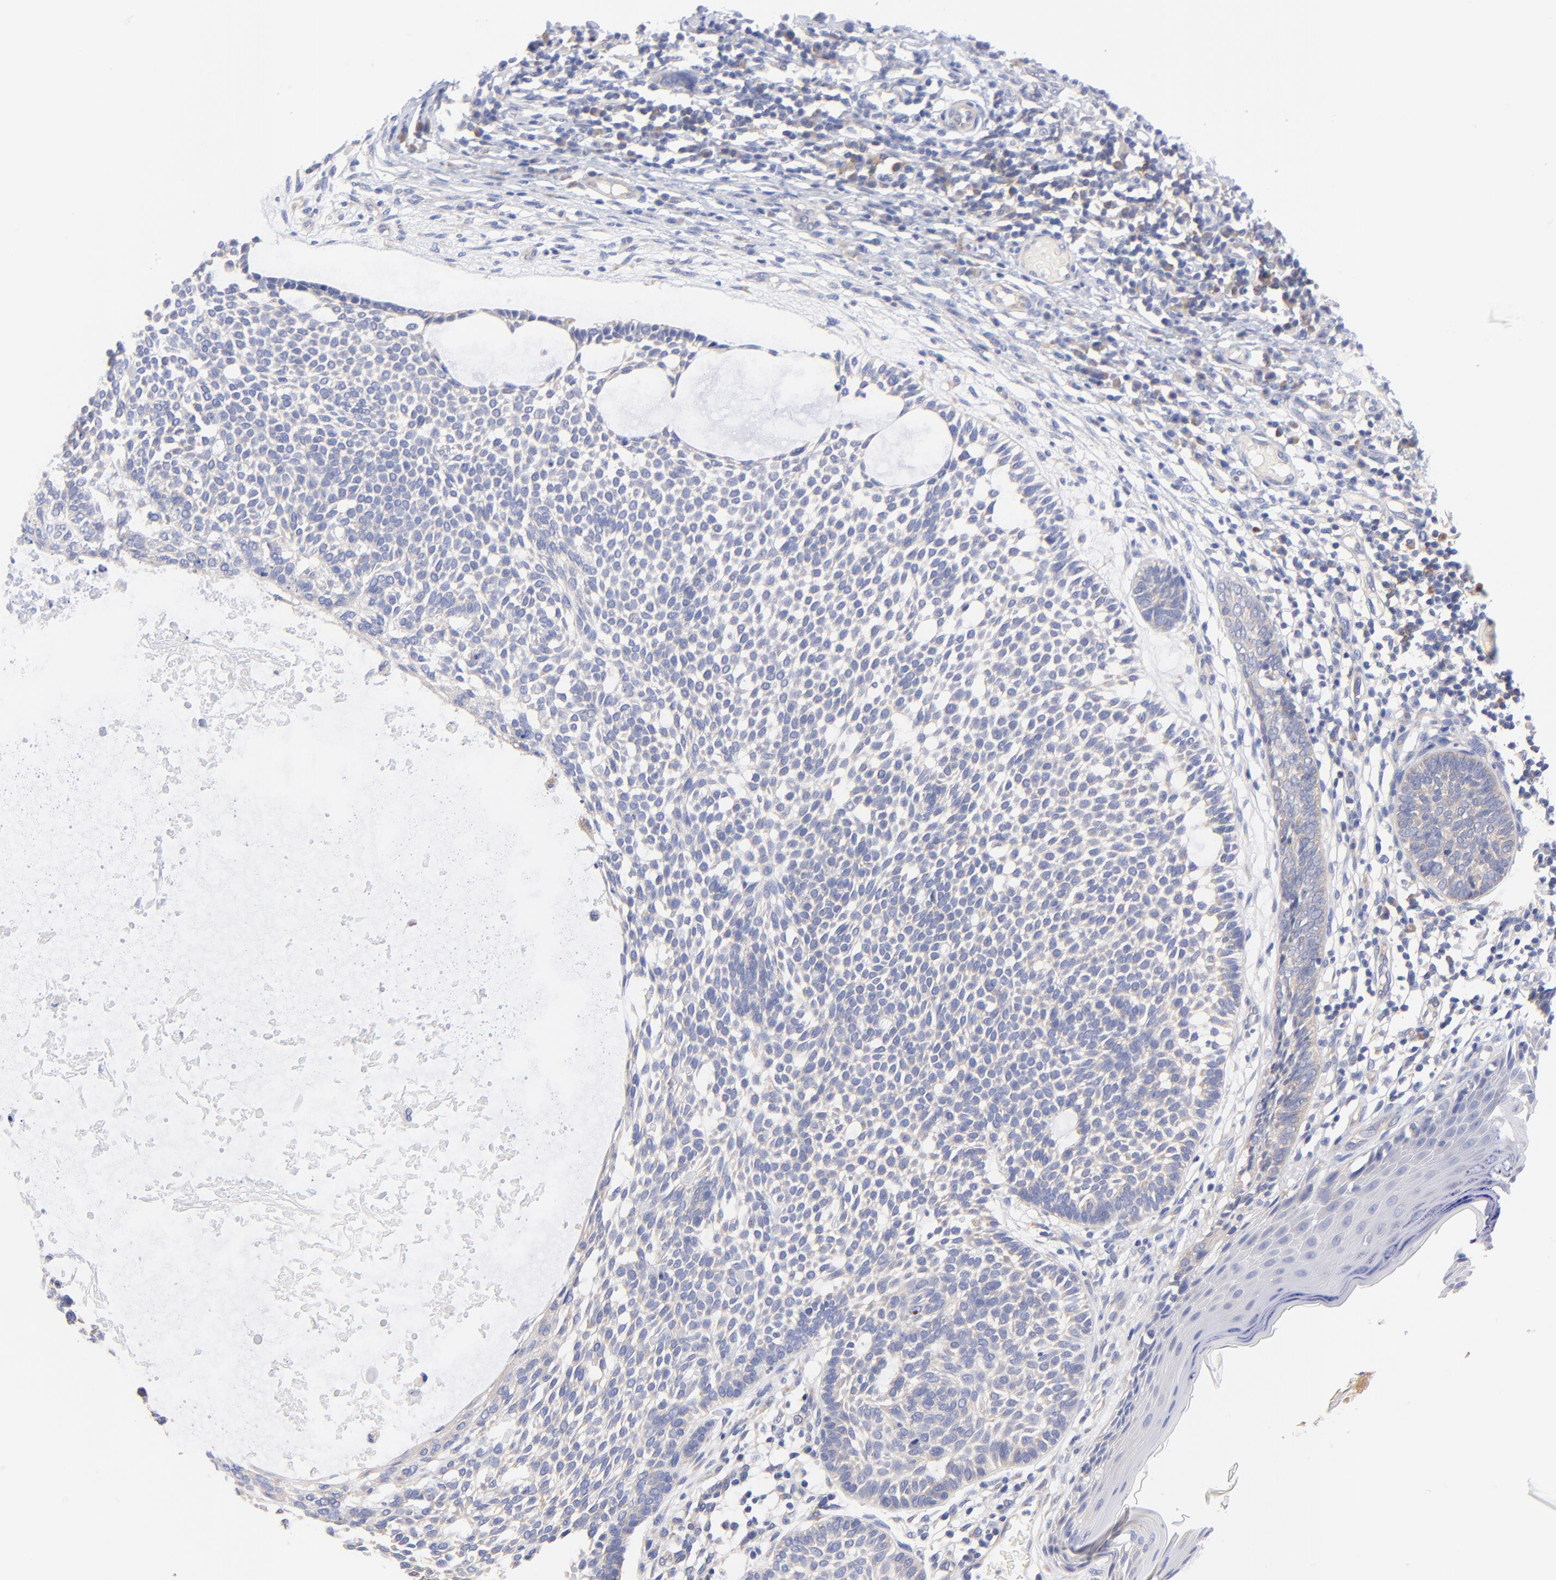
{"staining": {"intensity": "negative", "quantity": "none", "location": "none"}, "tissue": "skin cancer", "cell_type": "Tumor cells", "image_type": "cancer", "snomed": [{"axis": "morphology", "description": "Basal cell carcinoma"}, {"axis": "topography", "description": "Skin"}], "caption": "Tumor cells are negative for brown protein staining in basal cell carcinoma (skin). (Stains: DAB (3,3'-diaminobenzidine) immunohistochemistry with hematoxylin counter stain, Microscopy: brightfield microscopy at high magnification).", "gene": "TNFRSF13C", "patient": {"sex": "male", "age": 87}}